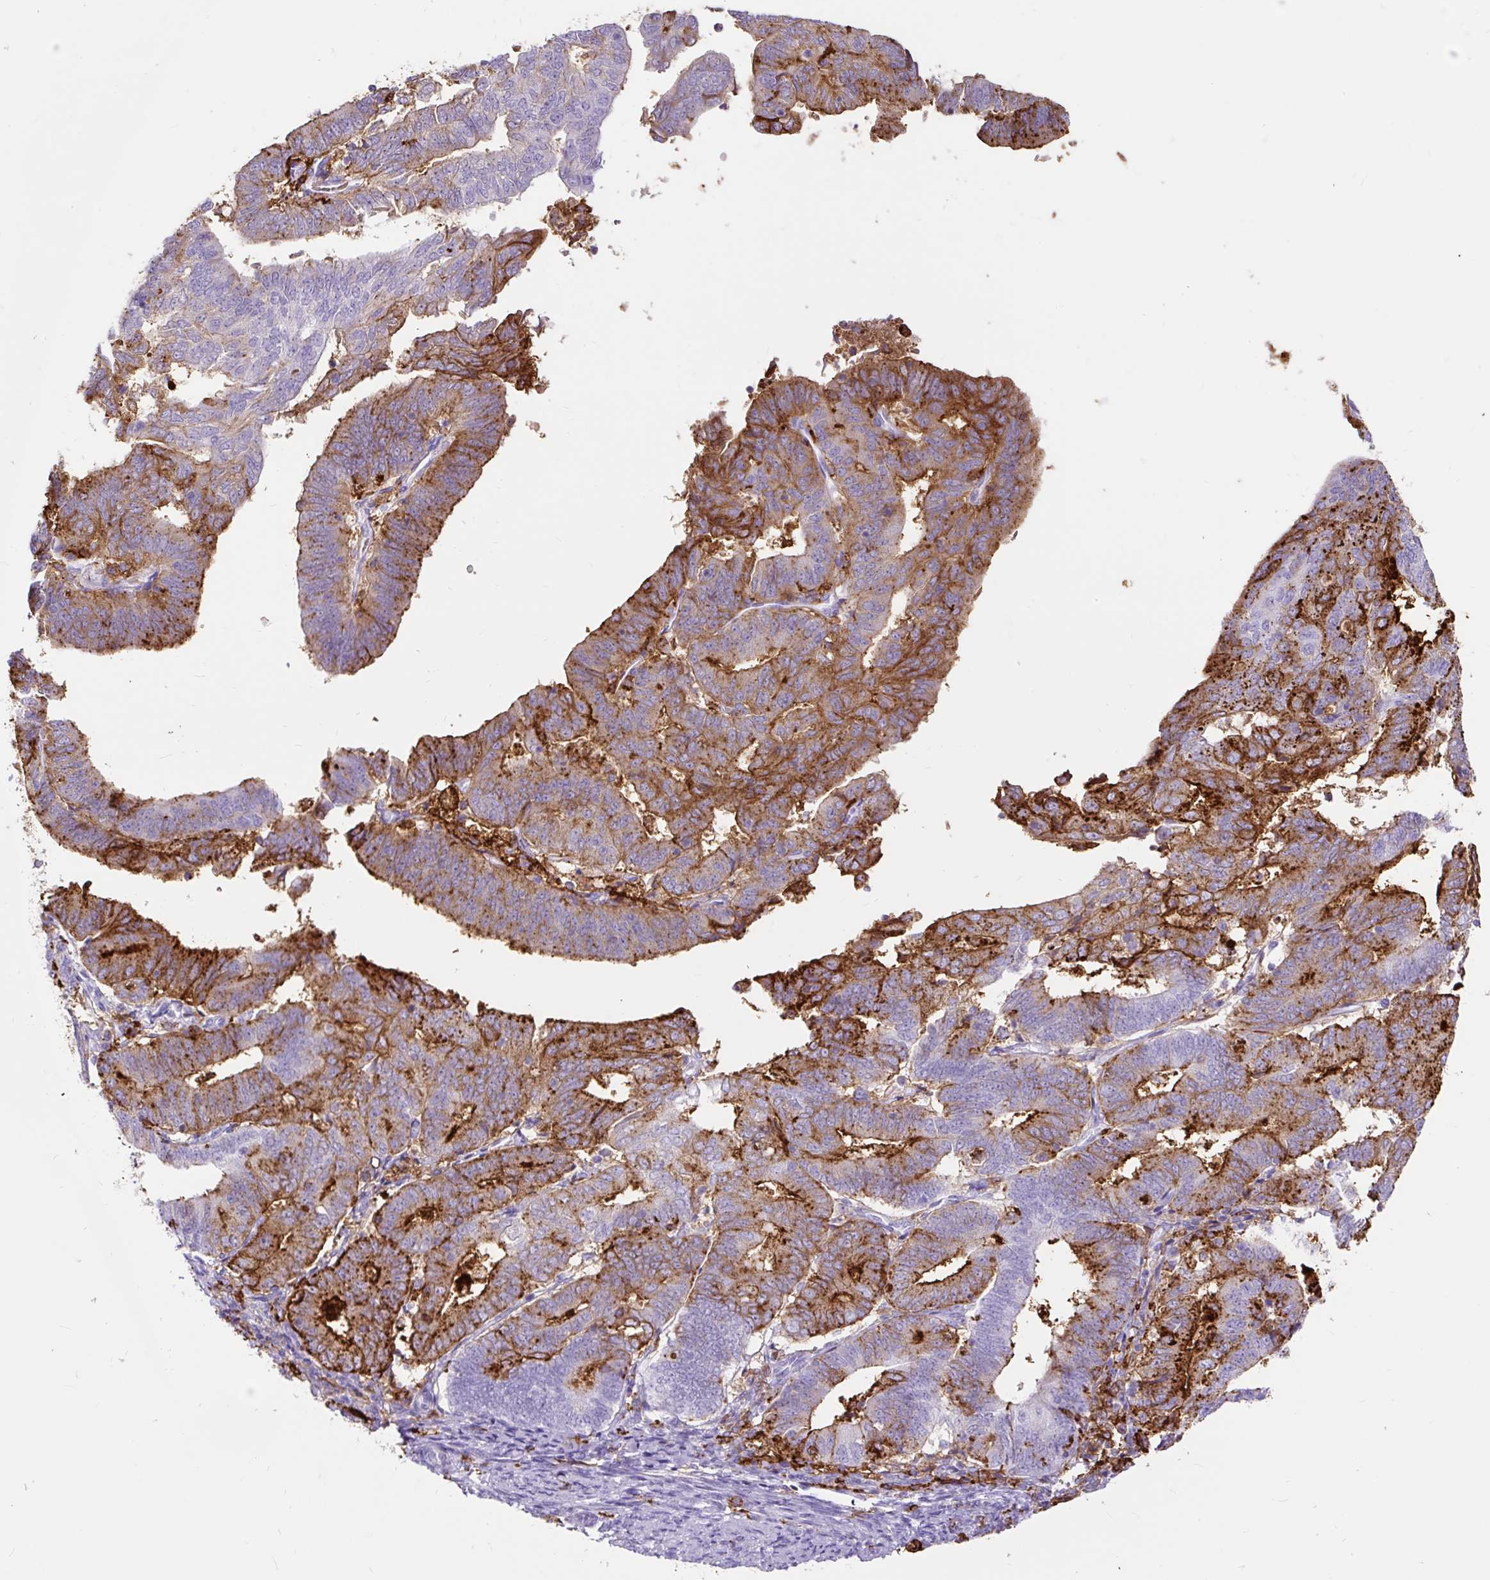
{"staining": {"intensity": "strong", "quantity": "25%-75%", "location": "cytoplasmic/membranous"}, "tissue": "endometrial cancer", "cell_type": "Tumor cells", "image_type": "cancer", "snomed": [{"axis": "morphology", "description": "Adenocarcinoma, NOS"}, {"axis": "topography", "description": "Endometrium"}], "caption": "Brown immunohistochemical staining in endometrial adenocarcinoma exhibits strong cytoplasmic/membranous positivity in approximately 25%-75% of tumor cells. Nuclei are stained in blue.", "gene": "HLA-DRA", "patient": {"sex": "female", "age": 70}}